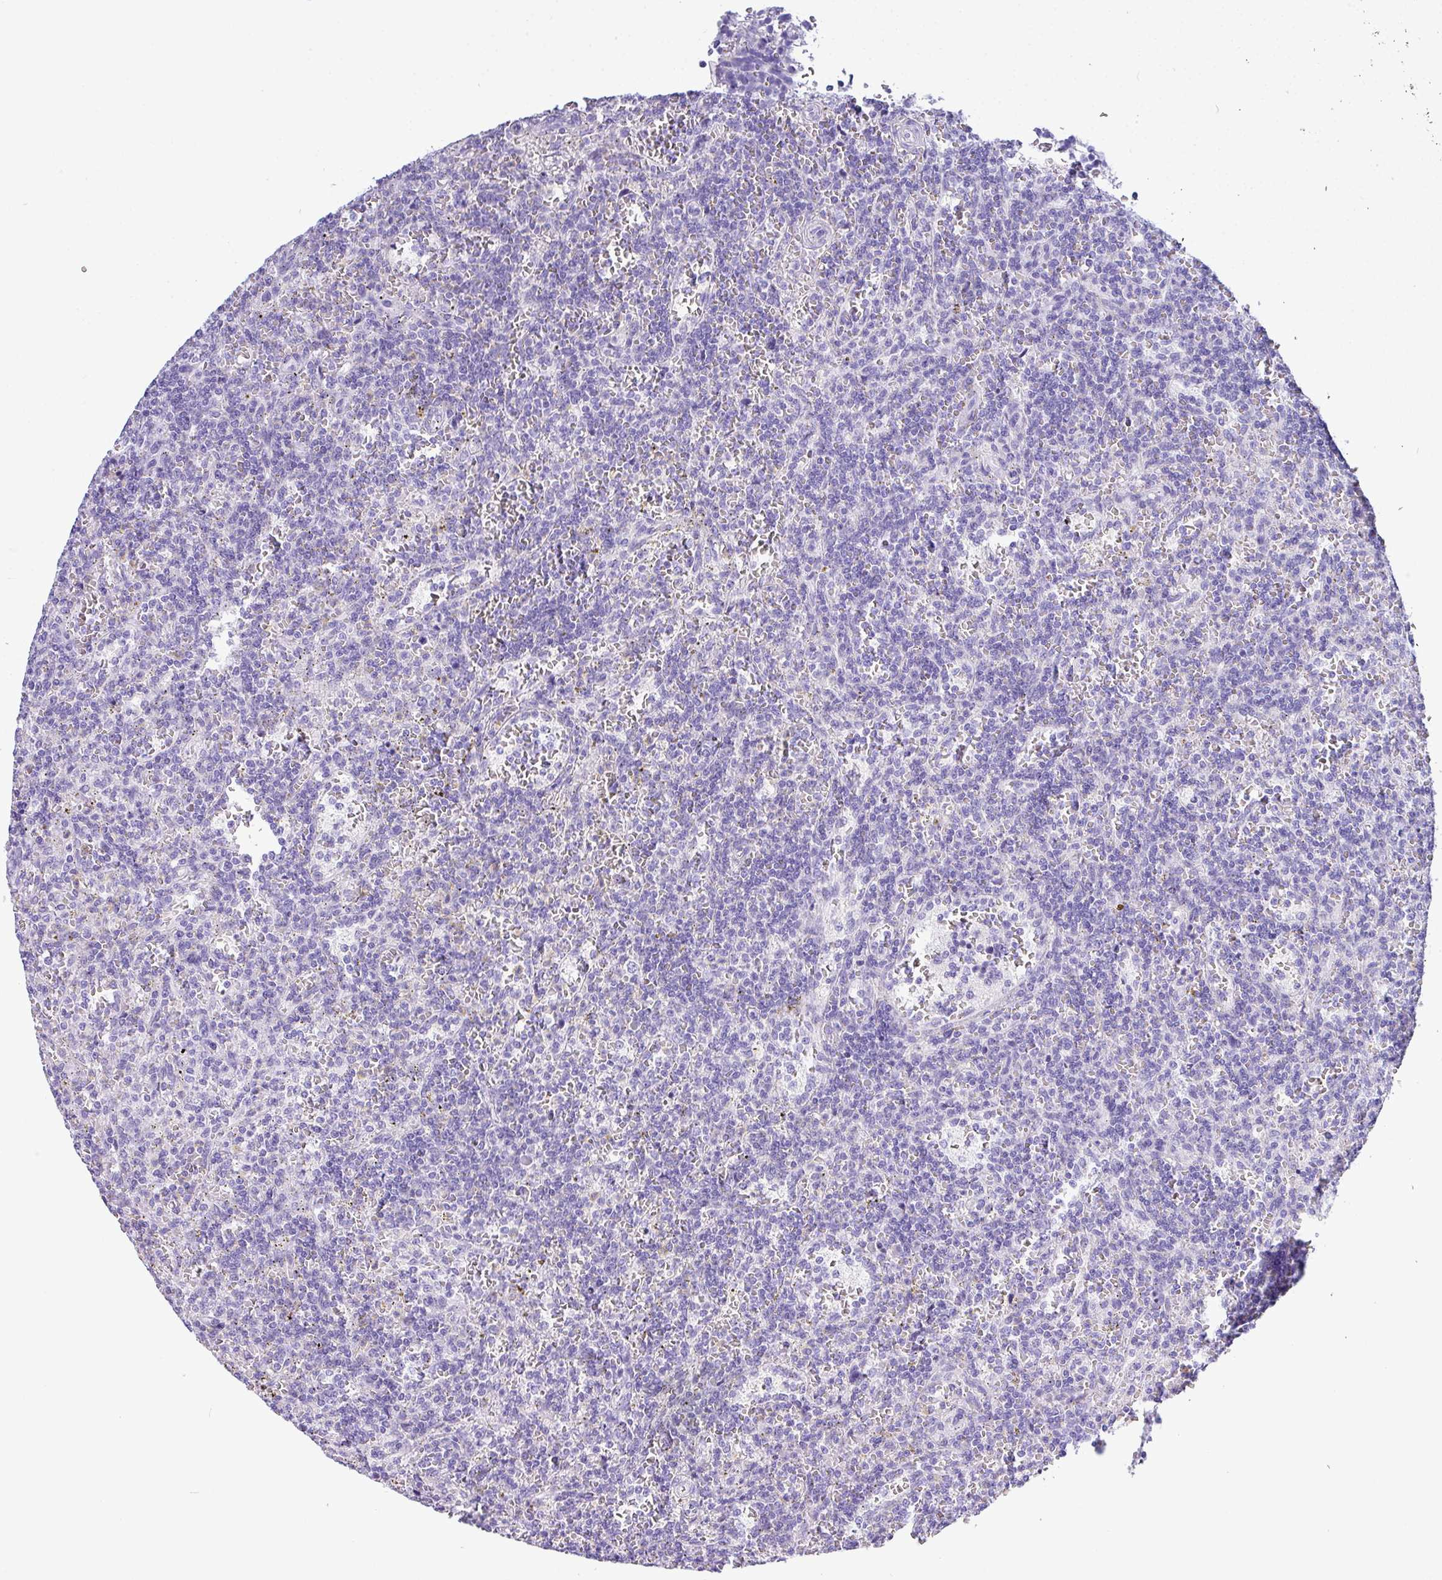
{"staining": {"intensity": "negative", "quantity": "none", "location": "none"}, "tissue": "lymphoma", "cell_type": "Tumor cells", "image_type": "cancer", "snomed": [{"axis": "morphology", "description": "Malignant lymphoma, non-Hodgkin's type, Low grade"}, {"axis": "topography", "description": "Spleen"}], "caption": "An image of lymphoma stained for a protein reveals no brown staining in tumor cells.", "gene": "ZG16", "patient": {"sex": "male", "age": 73}}